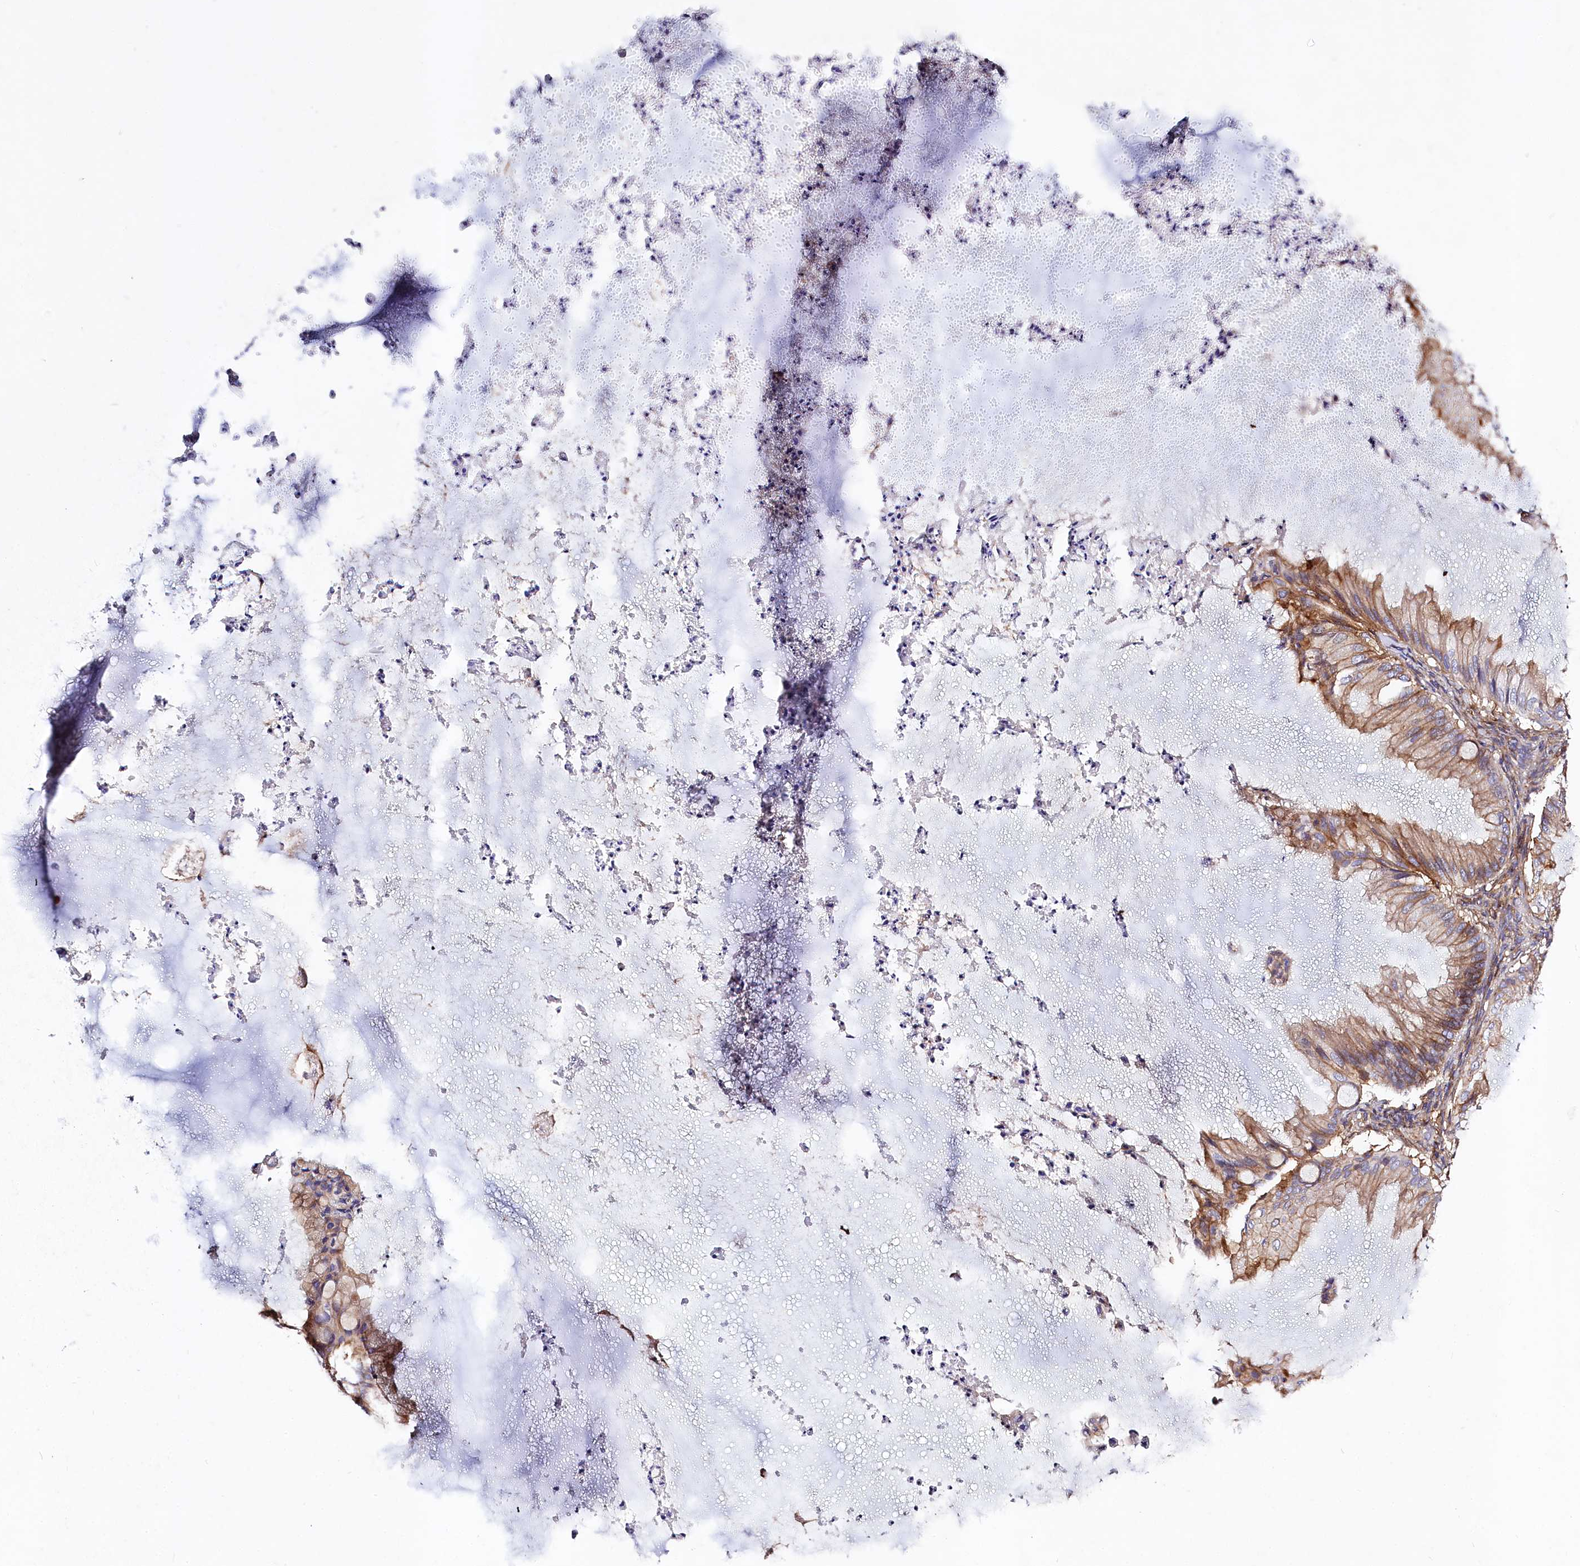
{"staining": {"intensity": "strong", "quantity": ">75%", "location": "cytoplasmic/membranous"}, "tissue": "ovarian cancer", "cell_type": "Tumor cells", "image_type": "cancer", "snomed": [{"axis": "morphology", "description": "Cystadenocarcinoma, mucinous, NOS"}, {"axis": "topography", "description": "Ovary"}], "caption": "High-magnification brightfield microscopy of mucinous cystadenocarcinoma (ovarian) stained with DAB (3,3'-diaminobenzidine) (brown) and counterstained with hematoxylin (blue). tumor cells exhibit strong cytoplasmic/membranous staining is present in approximately>75% of cells.", "gene": "ANO6", "patient": {"sex": "female", "age": 71}}